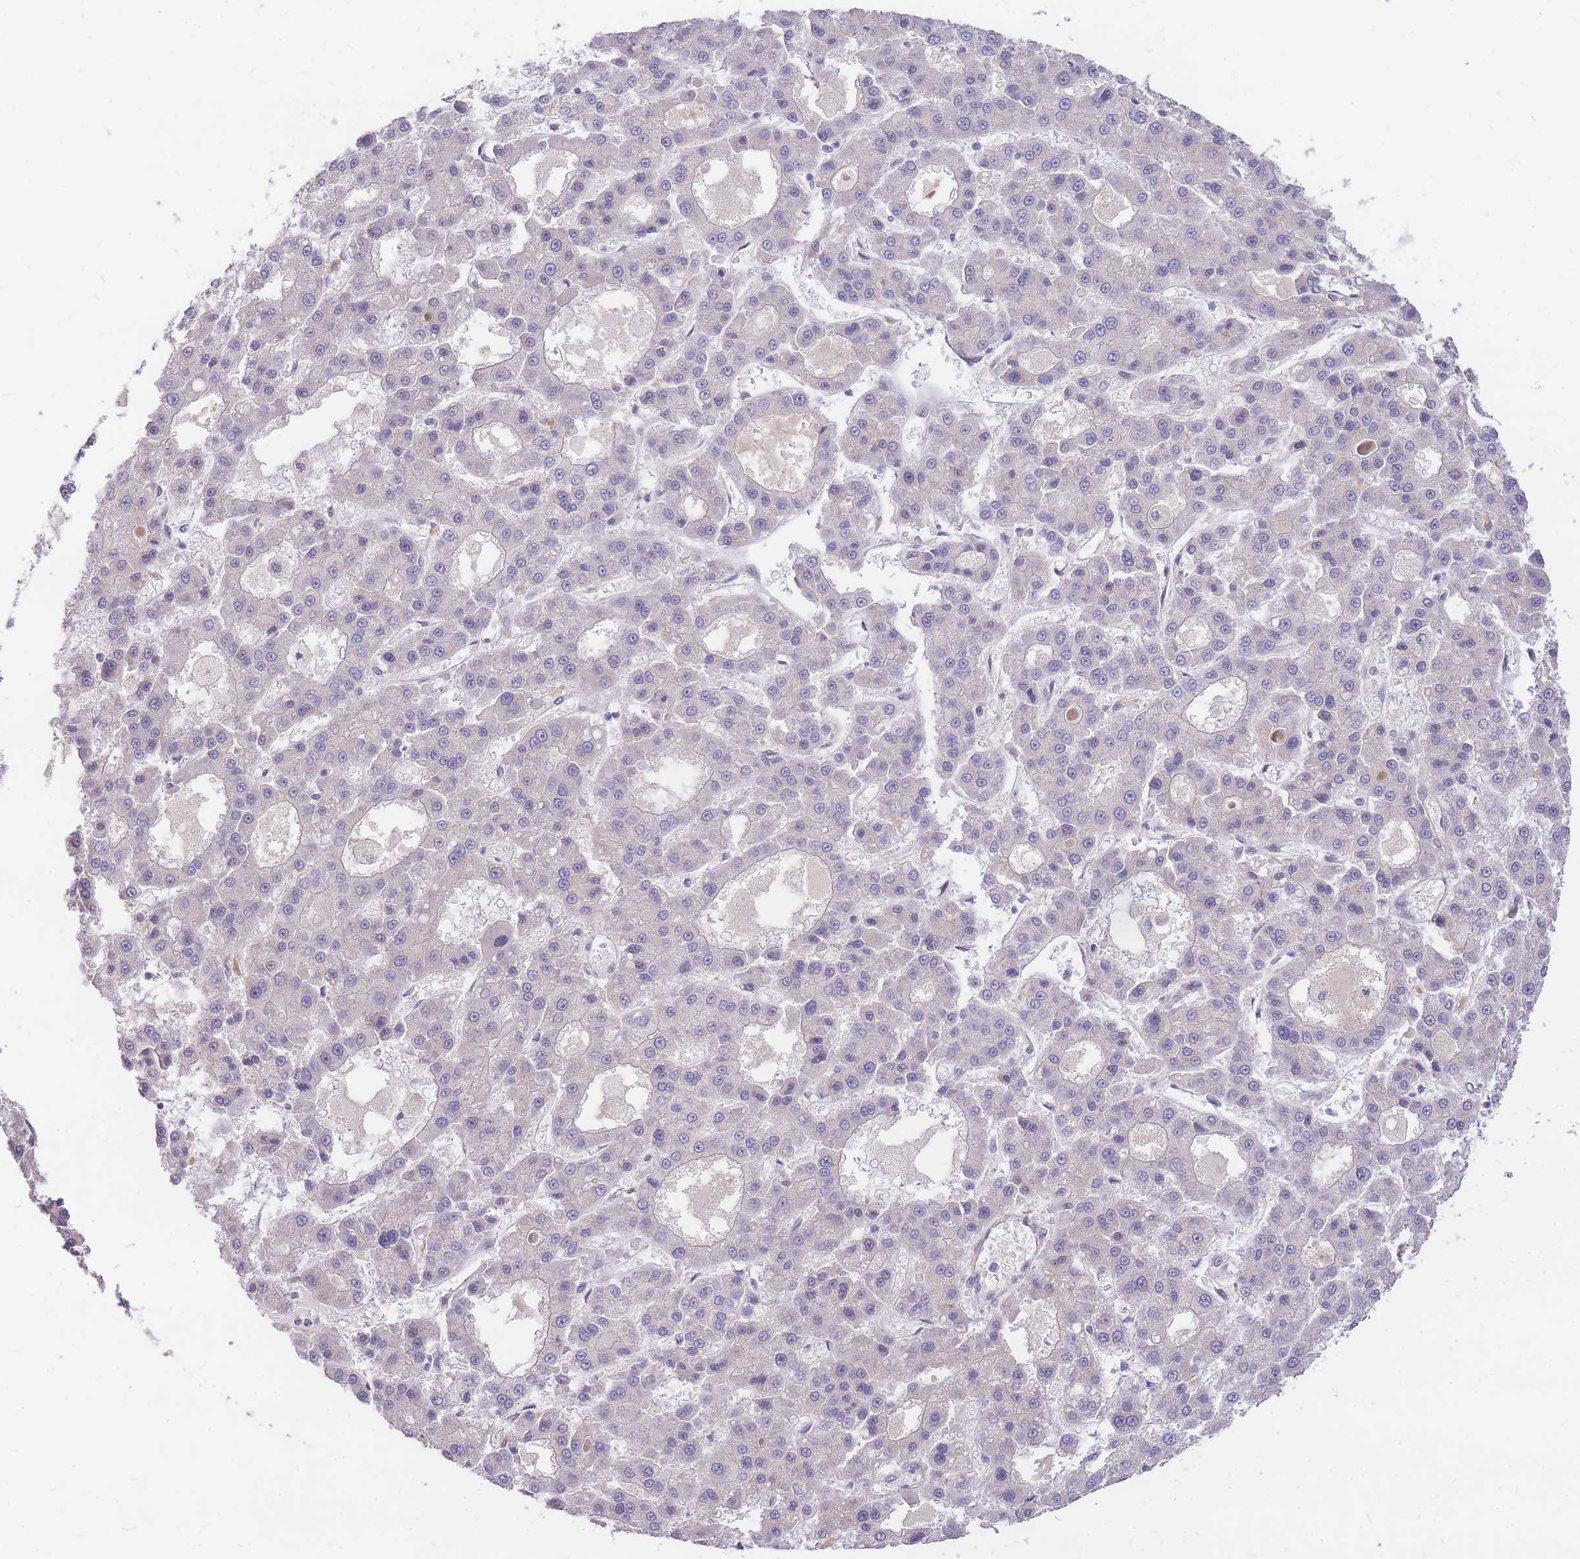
{"staining": {"intensity": "negative", "quantity": "none", "location": "none"}, "tissue": "liver cancer", "cell_type": "Tumor cells", "image_type": "cancer", "snomed": [{"axis": "morphology", "description": "Carcinoma, Hepatocellular, NOS"}, {"axis": "topography", "description": "Liver"}], "caption": "Tumor cells are negative for brown protein staining in liver hepatocellular carcinoma.", "gene": "TLE2", "patient": {"sex": "male", "age": 70}}